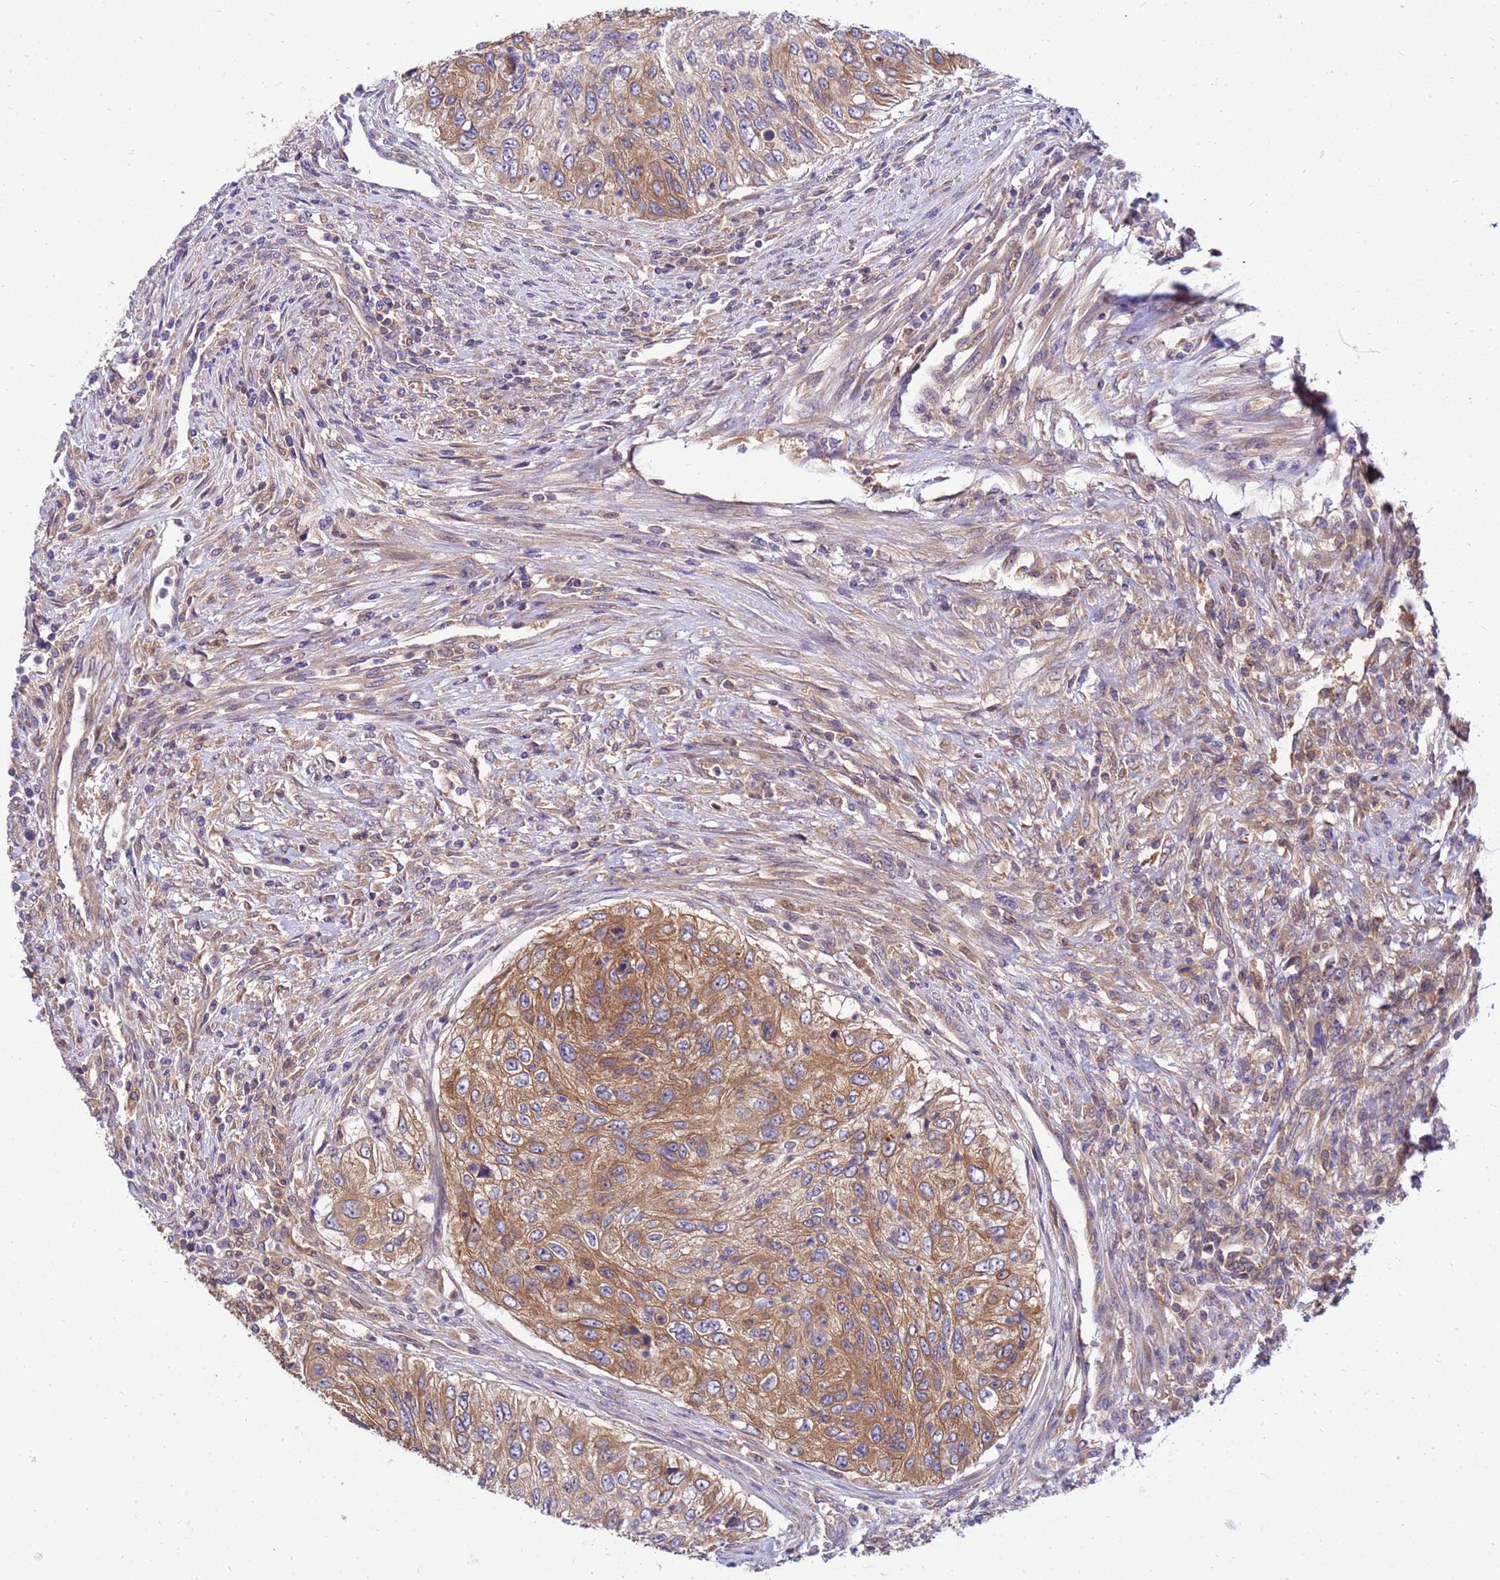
{"staining": {"intensity": "moderate", "quantity": "25%-75%", "location": "cytoplasmic/membranous"}, "tissue": "urothelial cancer", "cell_type": "Tumor cells", "image_type": "cancer", "snomed": [{"axis": "morphology", "description": "Urothelial carcinoma, High grade"}, {"axis": "topography", "description": "Urinary bladder"}], "caption": "Approximately 25%-75% of tumor cells in human urothelial cancer reveal moderate cytoplasmic/membranous protein staining as visualized by brown immunohistochemical staining.", "gene": "GET3", "patient": {"sex": "female", "age": 60}}